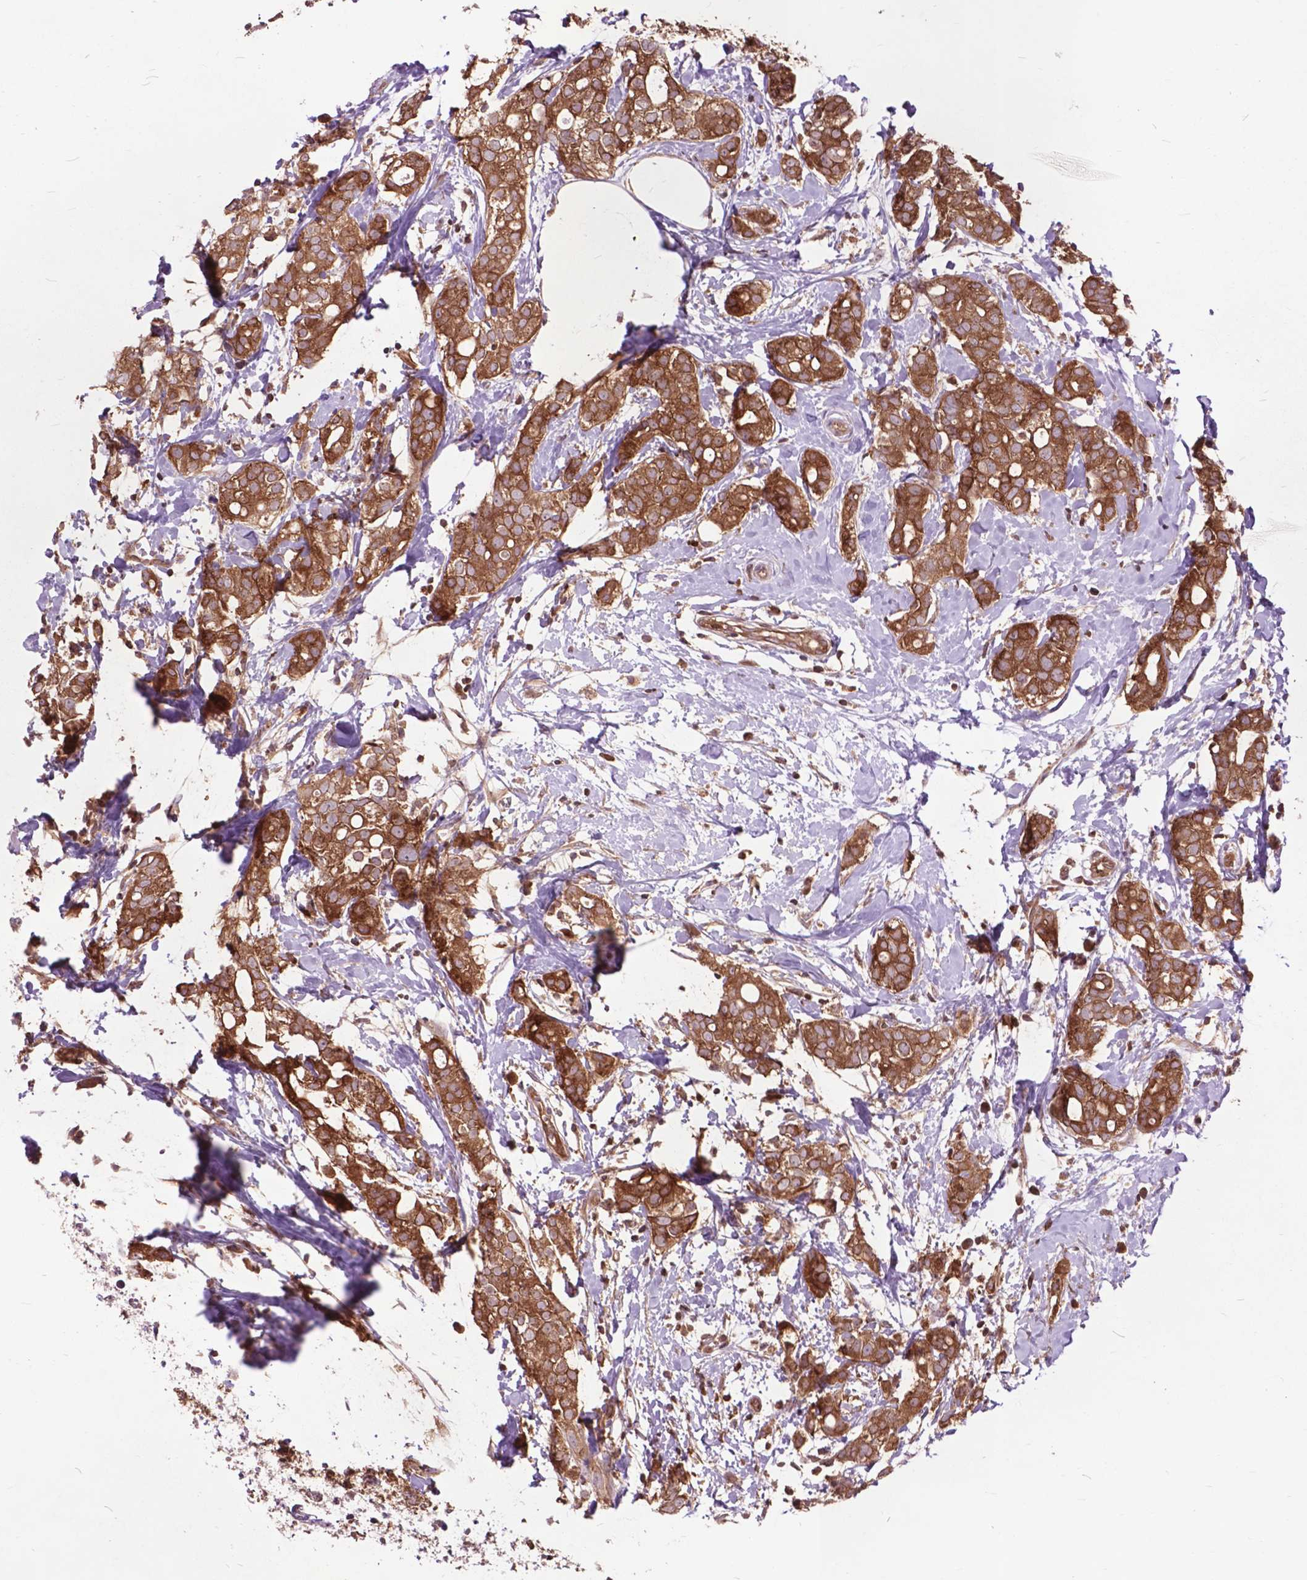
{"staining": {"intensity": "moderate", "quantity": ">75%", "location": "cytoplasmic/membranous"}, "tissue": "breast cancer", "cell_type": "Tumor cells", "image_type": "cancer", "snomed": [{"axis": "morphology", "description": "Duct carcinoma"}, {"axis": "topography", "description": "Breast"}], "caption": "An immunohistochemistry micrograph of neoplastic tissue is shown. Protein staining in brown highlights moderate cytoplasmic/membranous positivity in infiltrating ductal carcinoma (breast) within tumor cells.", "gene": "ARAF", "patient": {"sex": "female", "age": 40}}